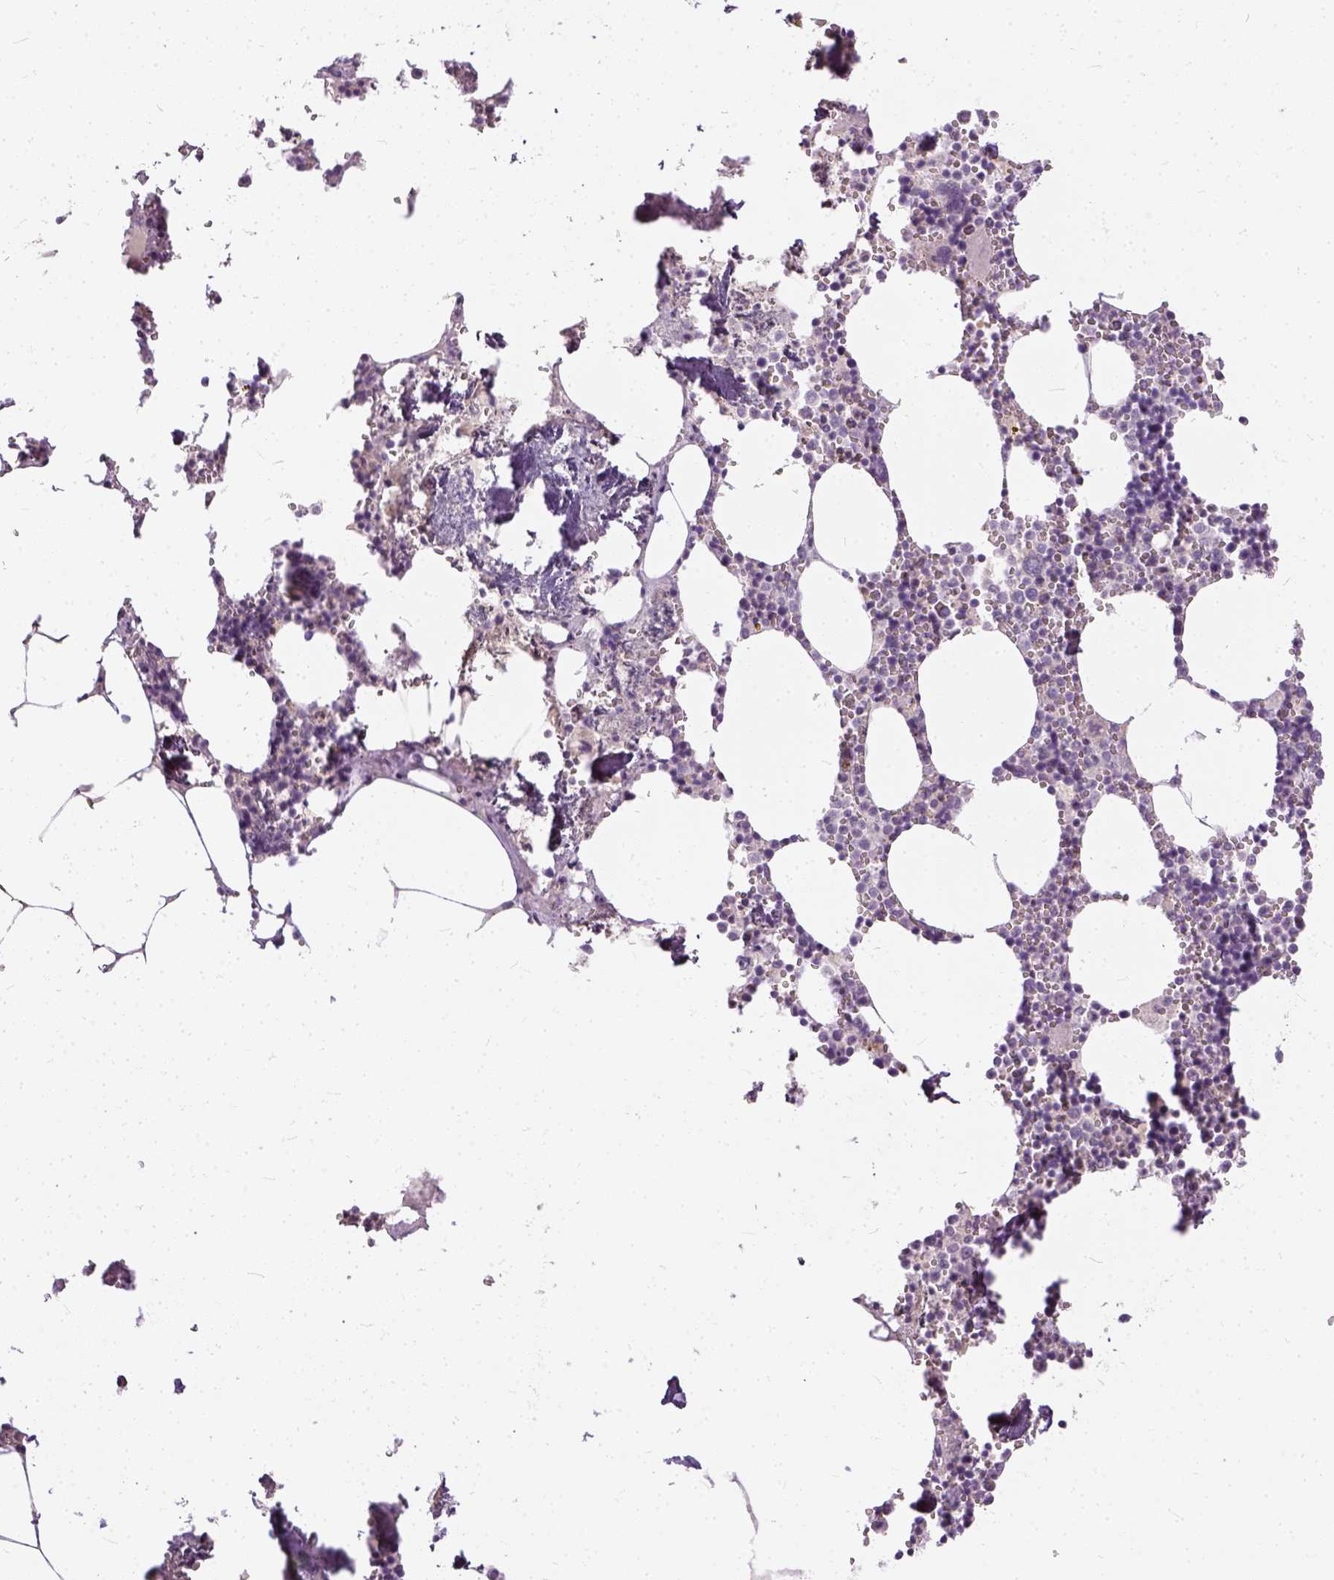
{"staining": {"intensity": "negative", "quantity": "none", "location": "none"}, "tissue": "bone marrow", "cell_type": "Hematopoietic cells", "image_type": "normal", "snomed": [{"axis": "morphology", "description": "Normal tissue, NOS"}, {"axis": "topography", "description": "Bone marrow"}], "caption": "High magnification brightfield microscopy of benign bone marrow stained with DAB (3,3'-diaminobenzidine) (brown) and counterstained with hematoxylin (blue): hematopoietic cells show no significant staining.", "gene": "ANO2", "patient": {"sex": "male", "age": 54}}